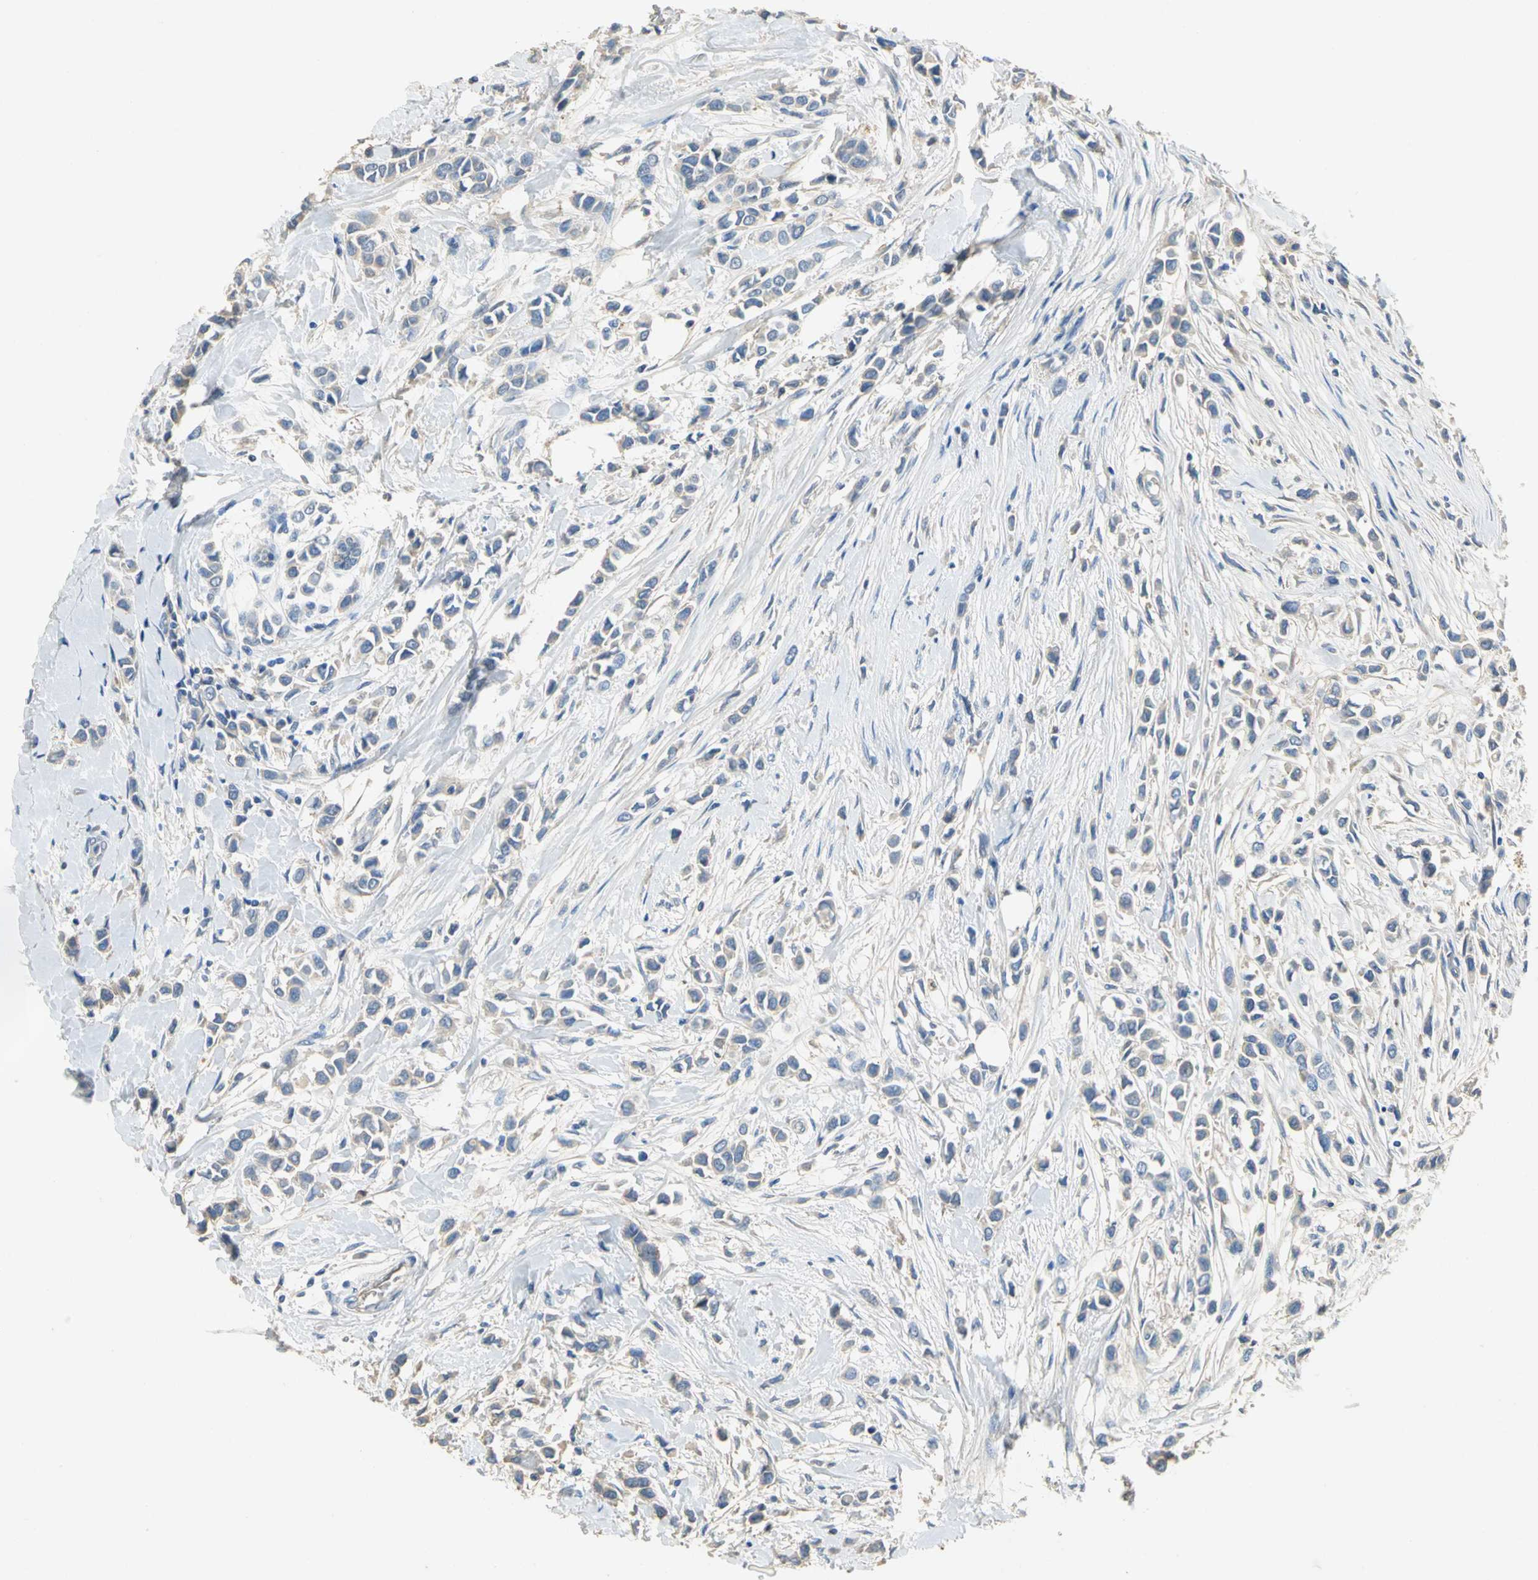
{"staining": {"intensity": "moderate", "quantity": "<25%", "location": "cytoplasmic/membranous"}, "tissue": "breast cancer", "cell_type": "Tumor cells", "image_type": "cancer", "snomed": [{"axis": "morphology", "description": "Lobular carcinoma"}, {"axis": "topography", "description": "Breast"}], "caption": "This image displays IHC staining of human lobular carcinoma (breast), with low moderate cytoplasmic/membranous positivity in about <25% of tumor cells.", "gene": "GYG2", "patient": {"sex": "female", "age": 51}}